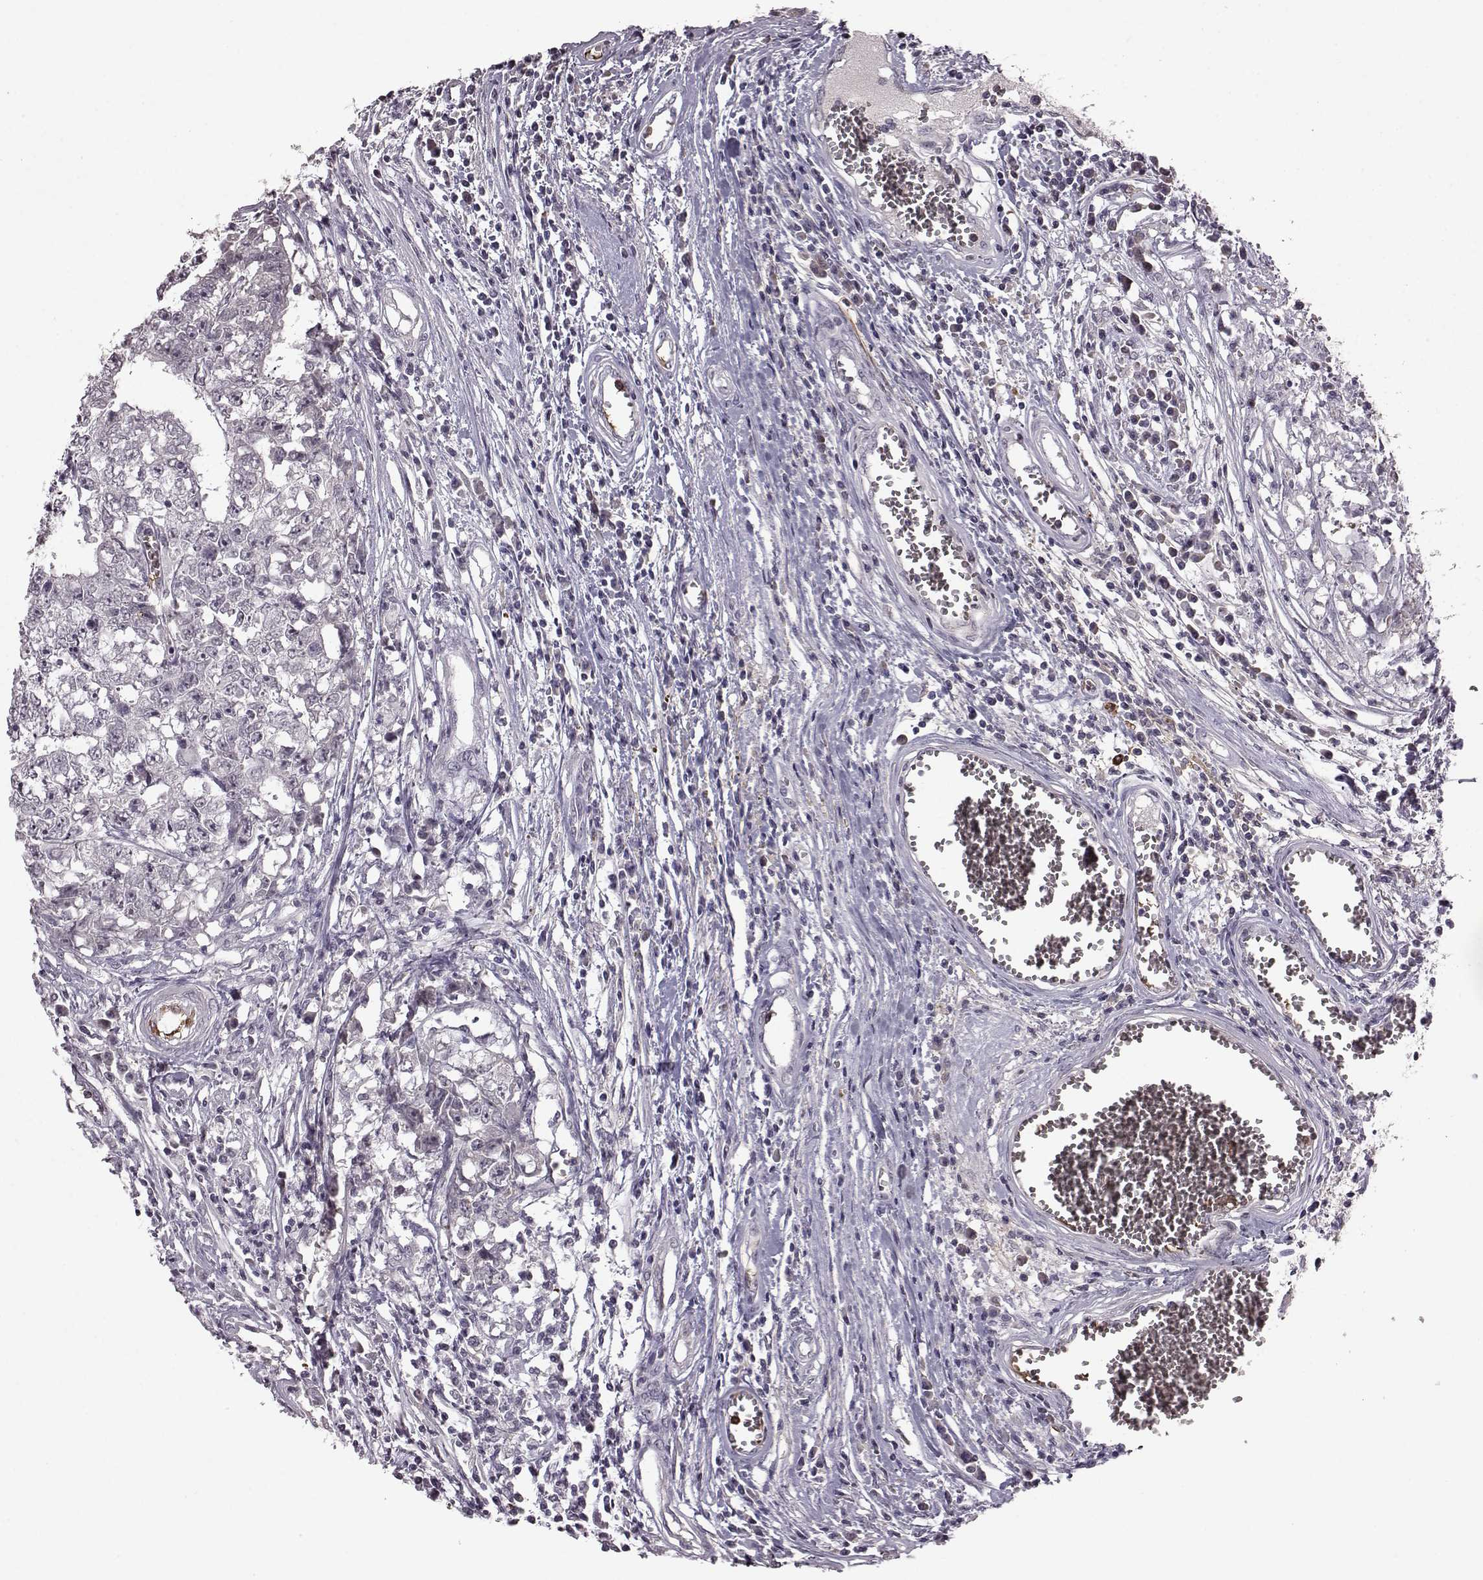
{"staining": {"intensity": "weak", "quantity": "<25%", "location": "cytoplasmic/membranous"}, "tissue": "testis cancer", "cell_type": "Tumor cells", "image_type": "cancer", "snomed": [{"axis": "morphology", "description": "Carcinoma, Embryonal, NOS"}, {"axis": "topography", "description": "Testis"}], "caption": "Testis embryonal carcinoma was stained to show a protein in brown. There is no significant staining in tumor cells. Nuclei are stained in blue.", "gene": "PROP1", "patient": {"sex": "male", "age": 36}}